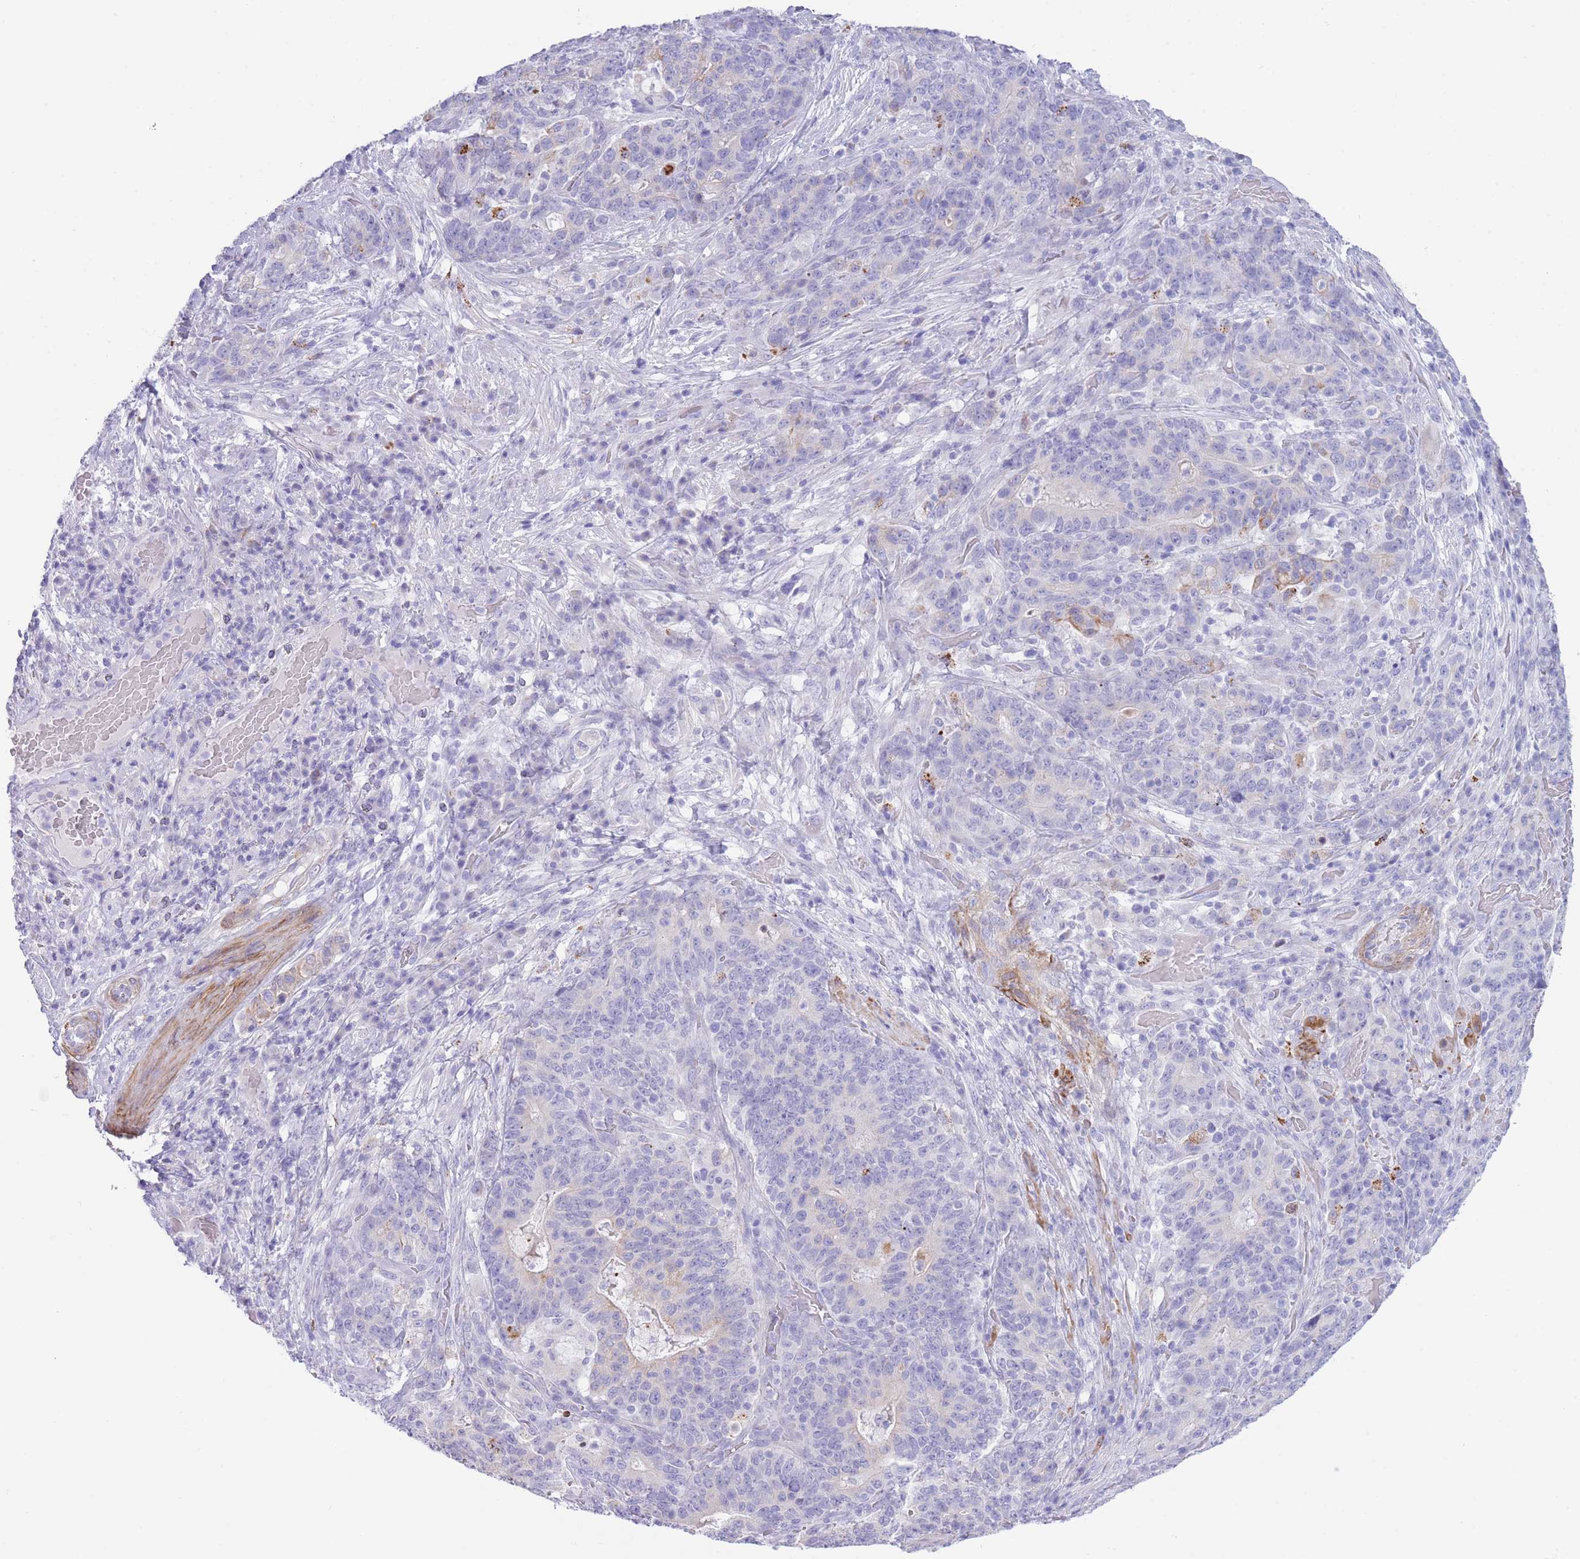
{"staining": {"intensity": "negative", "quantity": "none", "location": "none"}, "tissue": "stomach cancer", "cell_type": "Tumor cells", "image_type": "cancer", "snomed": [{"axis": "morphology", "description": "Normal tissue, NOS"}, {"axis": "morphology", "description": "Adenocarcinoma, NOS"}, {"axis": "topography", "description": "Stomach"}], "caption": "This photomicrograph is of stomach cancer (adenocarcinoma) stained with IHC to label a protein in brown with the nuclei are counter-stained blue. There is no staining in tumor cells.", "gene": "VWA8", "patient": {"sex": "female", "age": 64}}